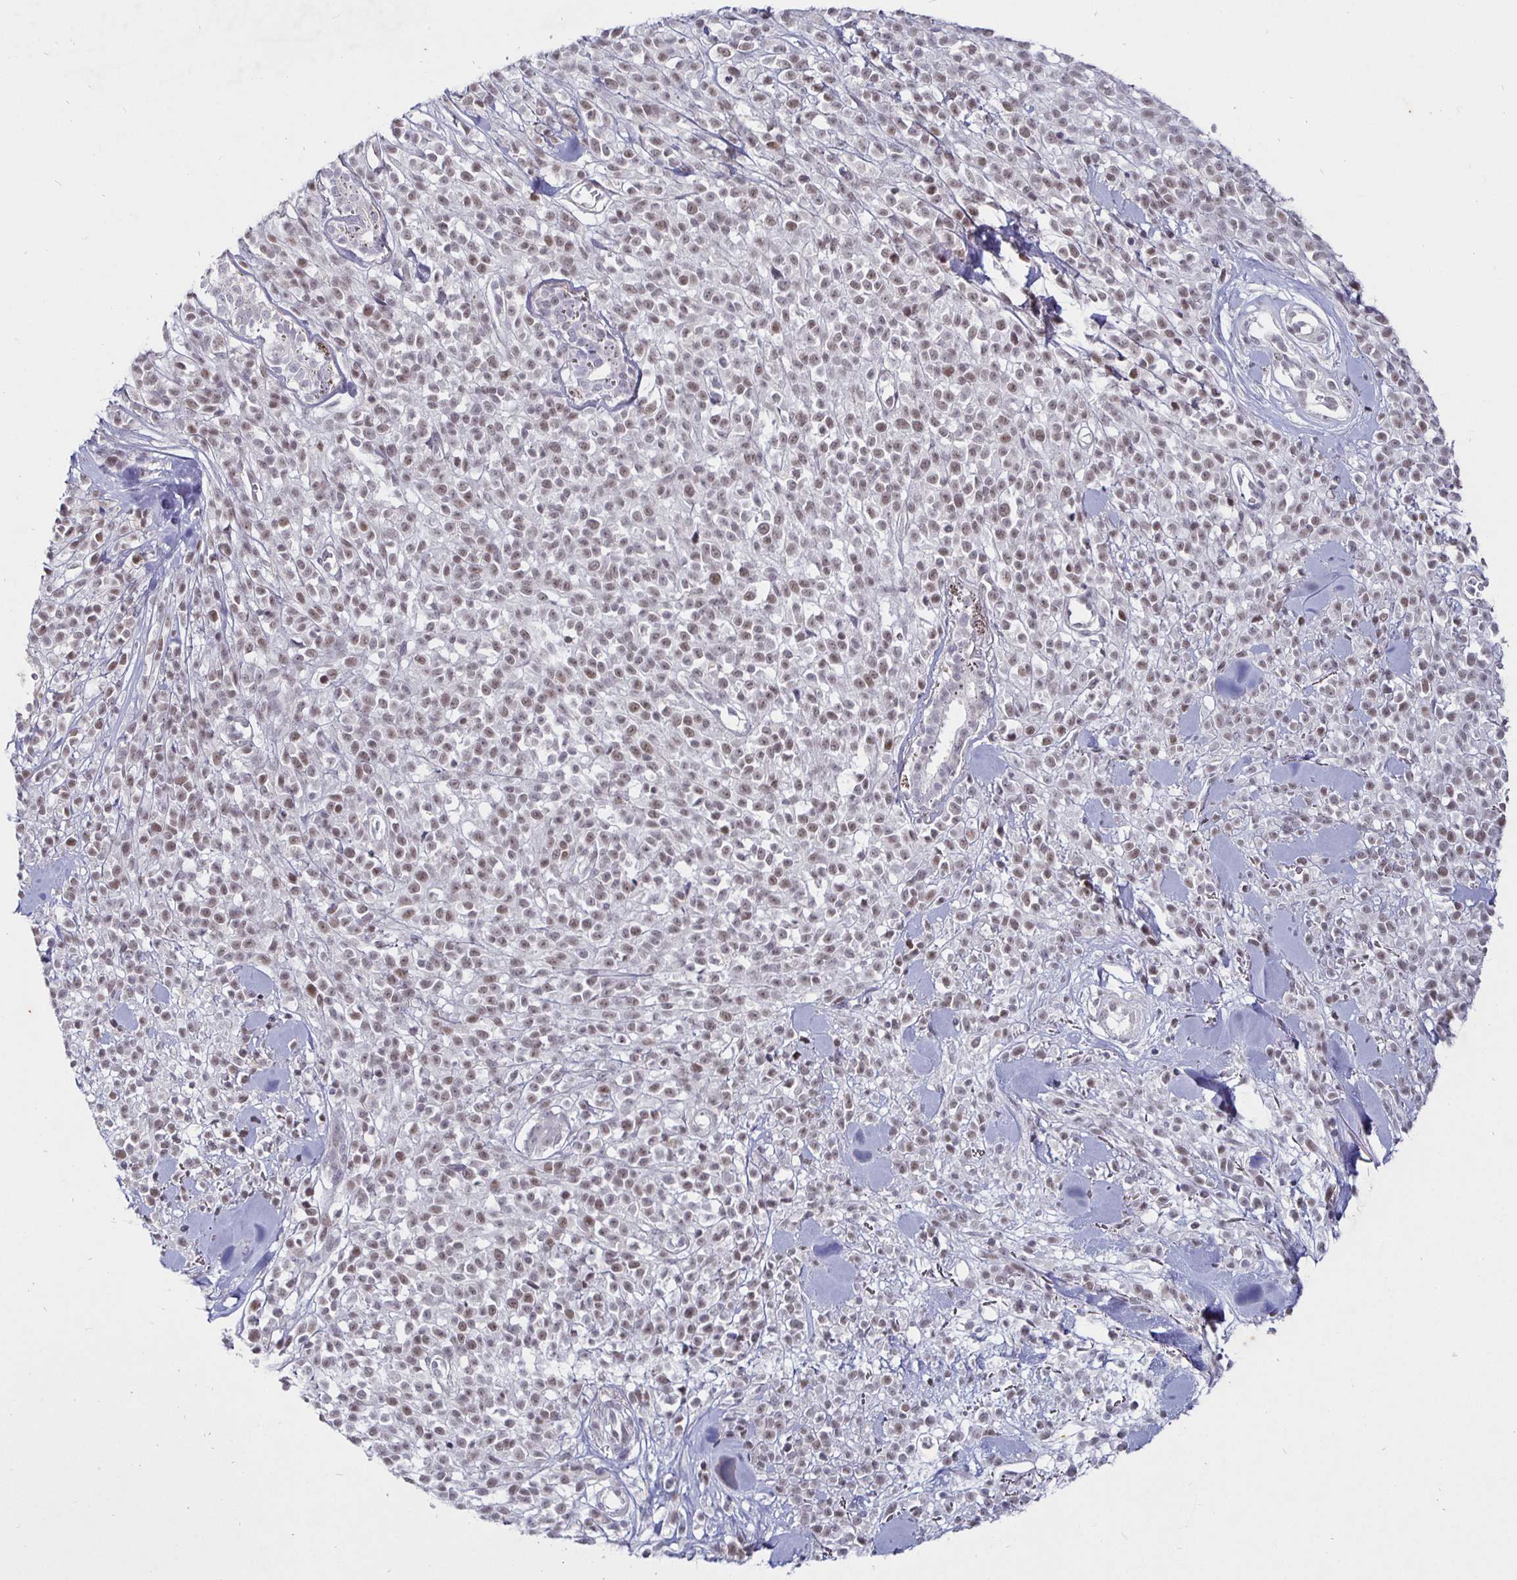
{"staining": {"intensity": "weak", "quantity": ">75%", "location": "nuclear"}, "tissue": "melanoma", "cell_type": "Tumor cells", "image_type": "cancer", "snomed": [{"axis": "morphology", "description": "Malignant melanoma, NOS"}, {"axis": "topography", "description": "Skin"}, {"axis": "topography", "description": "Skin of trunk"}], "caption": "A photomicrograph of human malignant melanoma stained for a protein exhibits weak nuclear brown staining in tumor cells.", "gene": "MLH1", "patient": {"sex": "male", "age": 74}}